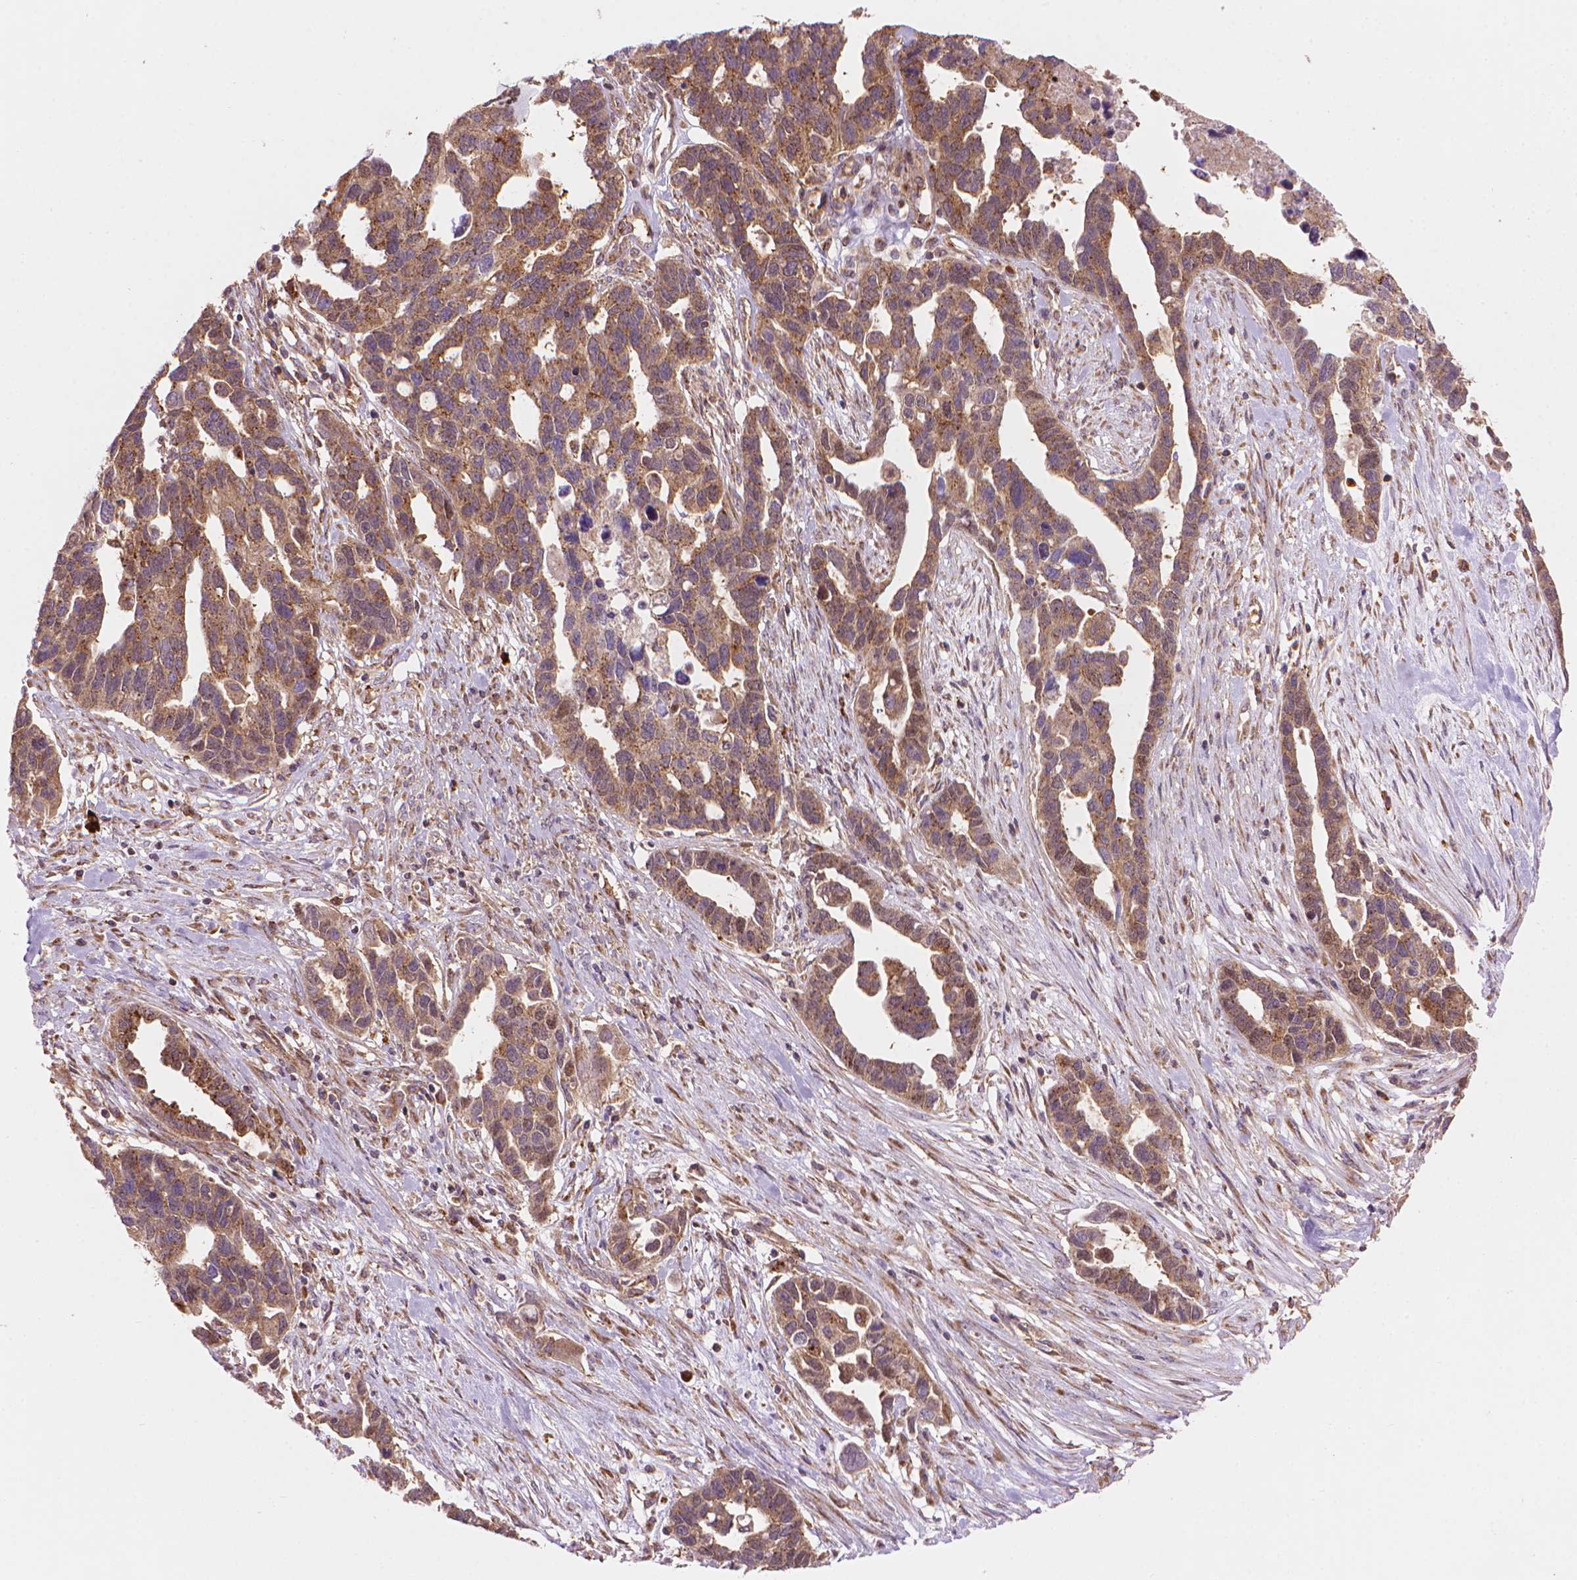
{"staining": {"intensity": "moderate", "quantity": ">75%", "location": "cytoplasmic/membranous"}, "tissue": "ovarian cancer", "cell_type": "Tumor cells", "image_type": "cancer", "snomed": [{"axis": "morphology", "description": "Cystadenocarcinoma, serous, NOS"}, {"axis": "topography", "description": "Ovary"}], "caption": "IHC micrograph of human ovarian cancer (serous cystadenocarcinoma) stained for a protein (brown), which exhibits medium levels of moderate cytoplasmic/membranous expression in approximately >75% of tumor cells.", "gene": "VARS2", "patient": {"sex": "female", "age": 54}}